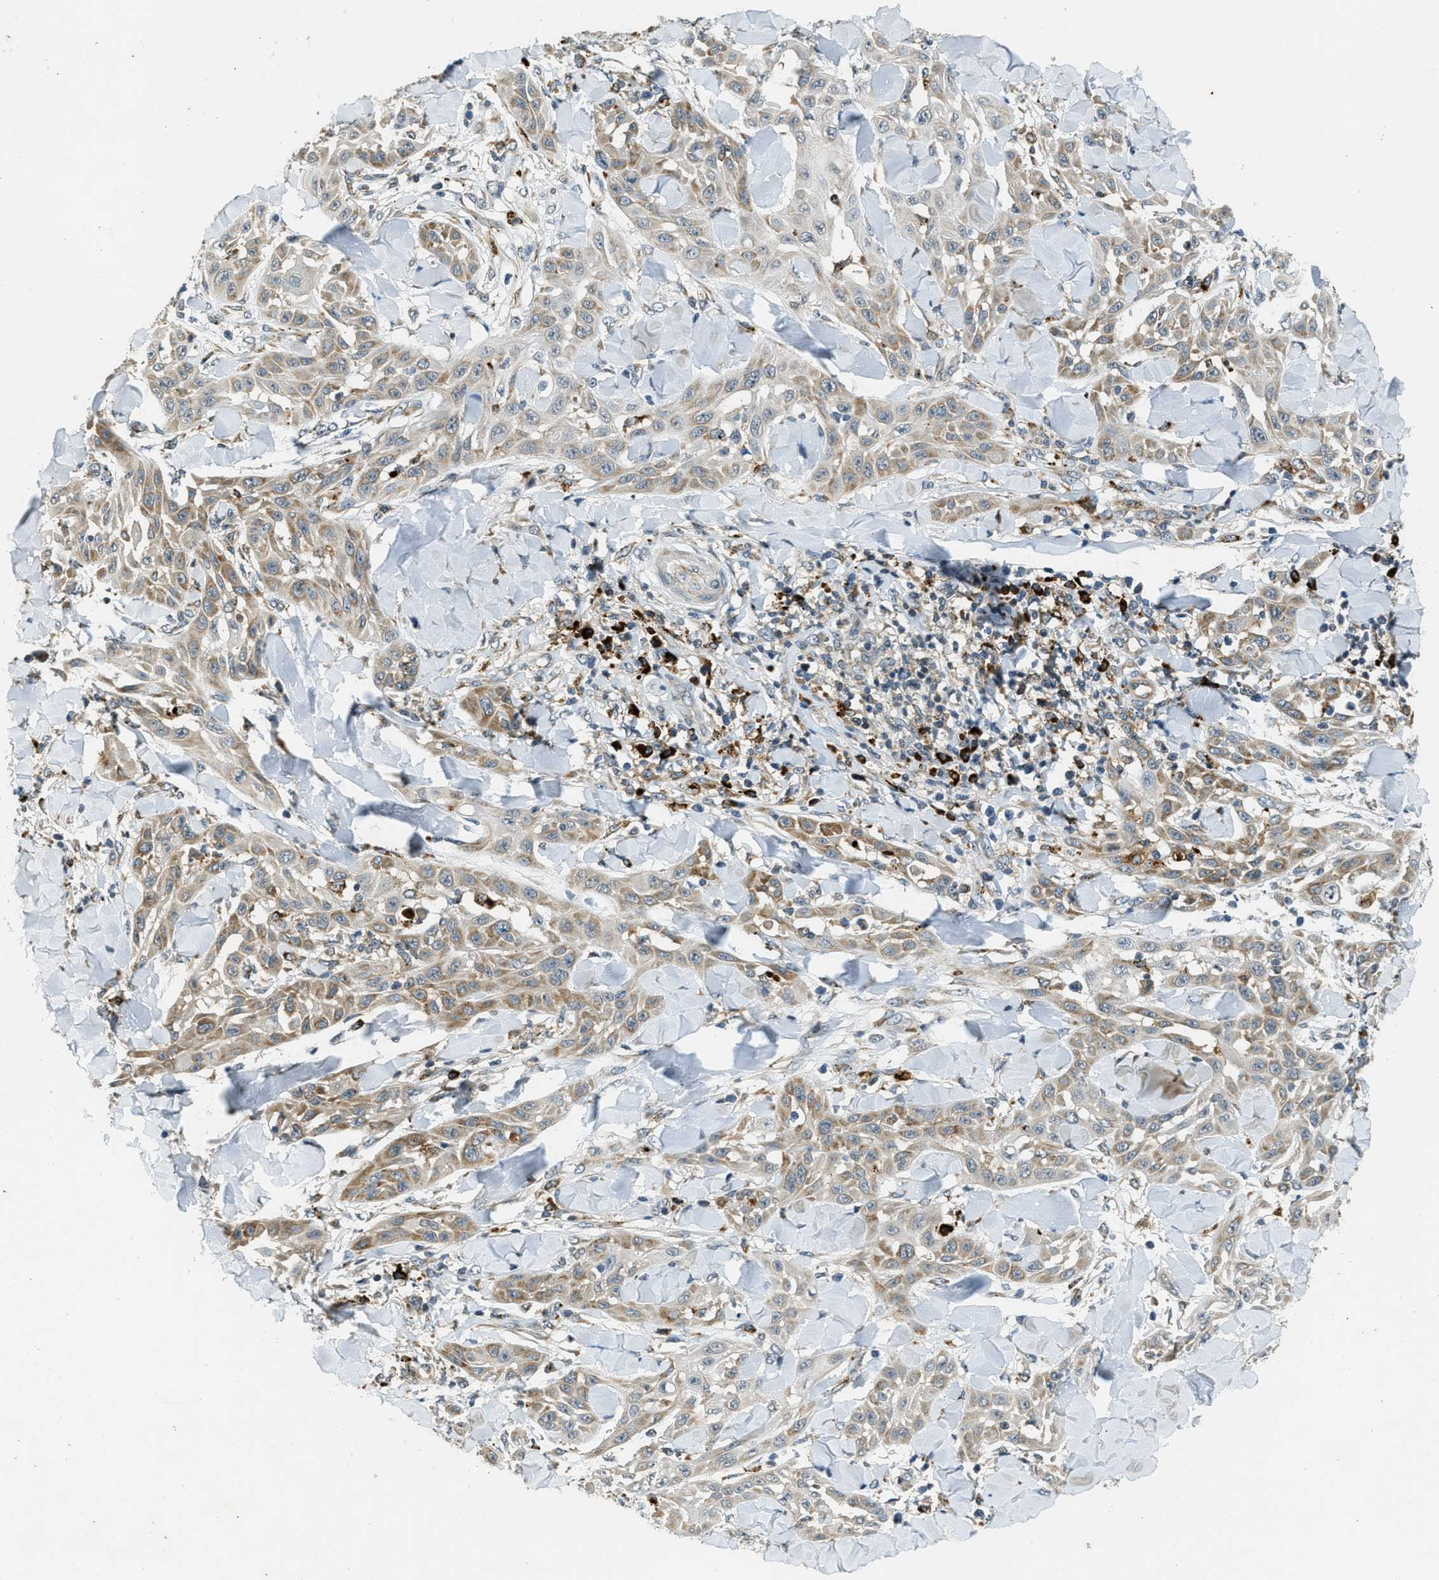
{"staining": {"intensity": "weak", "quantity": "25%-75%", "location": "cytoplasmic/membranous"}, "tissue": "skin cancer", "cell_type": "Tumor cells", "image_type": "cancer", "snomed": [{"axis": "morphology", "description": "Squamous cell carcinoma, NOS"}, {"axis": "topography", "description": "Skin"}], "caption": "Skin cancer (squamous cell carcinoma) stained with IHC demonstrates weak cytoplasmic/membranous positivity in approximately 25%-75% of tumor cells.", "gene": "HERC2", "patient": {"sex": "male", "age": 24}}